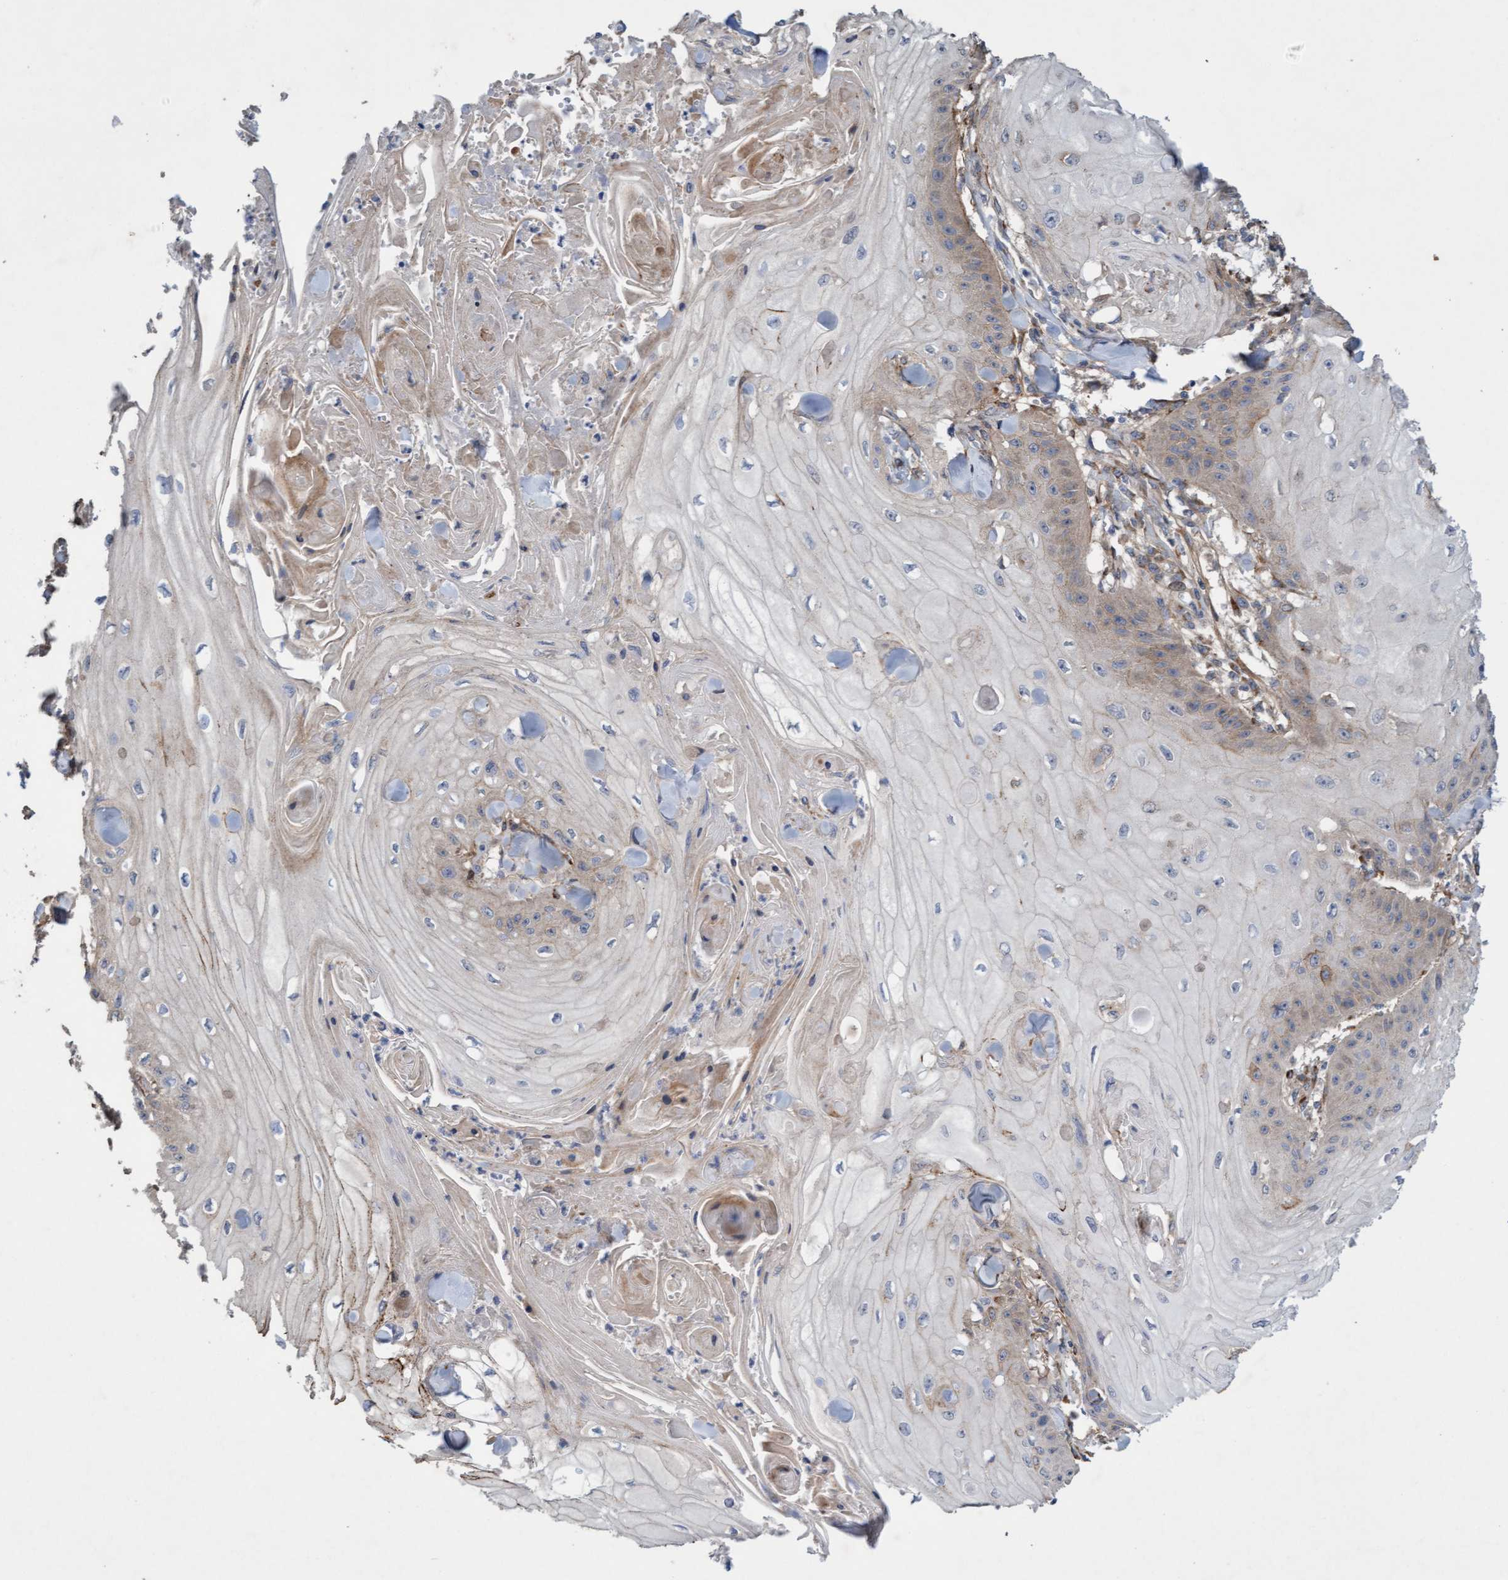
{"staining": {"intensity": "weak", "quantity": "<25%", "location": "cytoplasmic/membranous"}, "tissue": "skin cancer", "cell_type": "Tumor cells", "image_type": "cancer", "snomed": [{"axis": "morphology", "description": "Squamous cell carcinoma, NOS"}, {"axis": "topography", "description": "Skin"}], "caption": "This is an IHC image of squamous cell carcinoma (skin). There is no staining in tumor cells.", "gene": "DDHD2", "patient": {"sex": "male", "age": 74}}